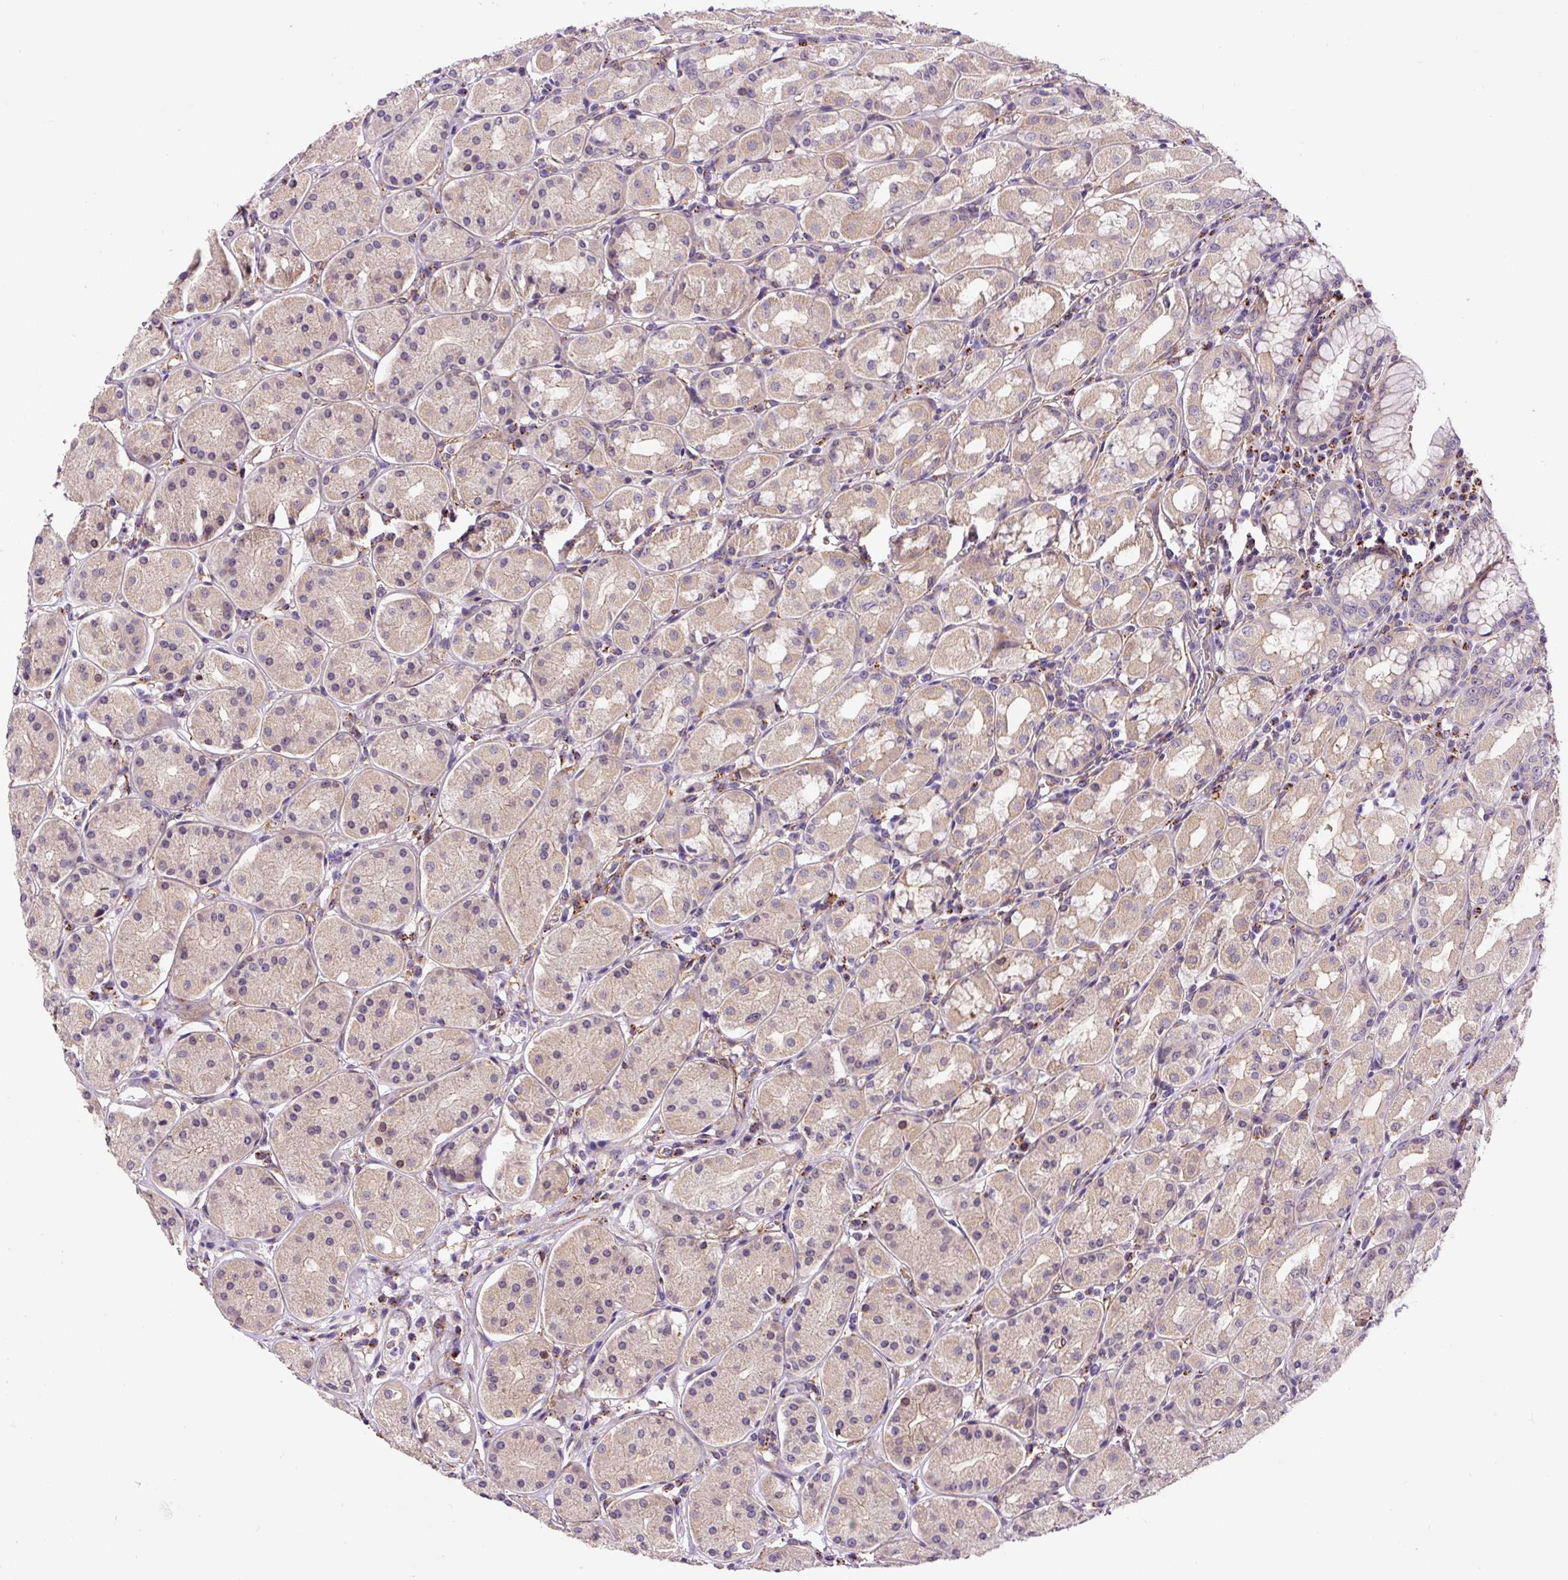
{"staining": {"intensity": "weak", "quantity": "25%-75%", "location": "cytoplasmic/membranous"}, "tissue": "stomach", "cell_type": "Glandular cells", "image_type": "normal", "snomed": [{"axis": "morphology", "description": "Normal tissue, NOS"}, {"axis": "topography", "description": "Stomach"}, {"axis": "topography", "description": "Stomach, lower"}], "caption": "IHC (DAB (3,3'-diaminobenzidine)) staining of benign stomach displays weak cytoplasmic/membranous protein positivity in approximately 25%-75% of glandular cells. (Brightfield microscopy of DAB IHC at high magnification).", "gene": "RNF170", "patient": {"sex": "female", "age": 56}}